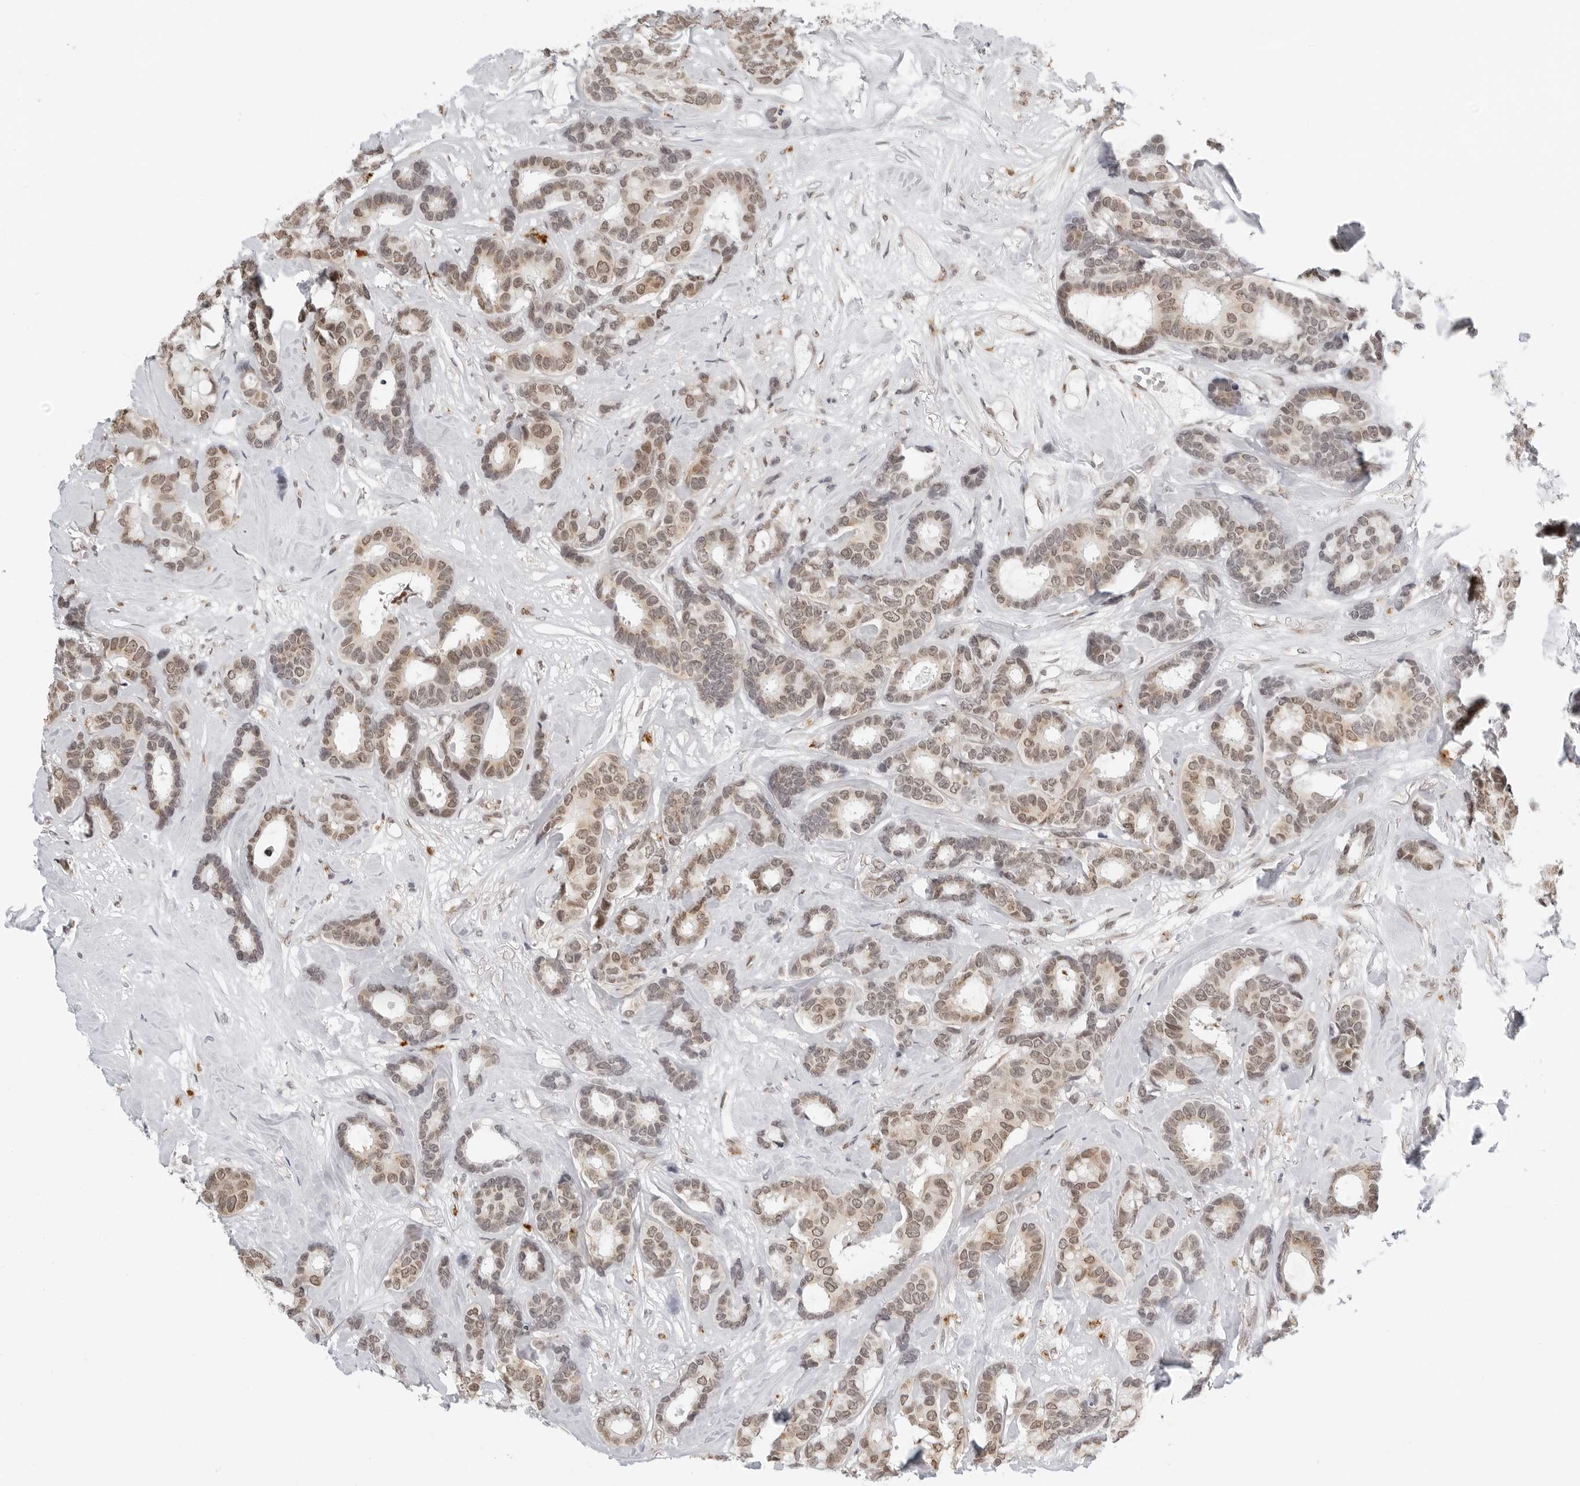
{"staining": {"intensity": "moderate", "quantity": ">75%", "location": "nuclear"}, "tissue": "breast cancer", "cell_type": "Tumor cells", "image_type": "cancer", "snomed": [{"axis": "morphology", "description": "Duct carcinoma"}, {"axis": "topography", "description": "Breast"}], "caption": "A high-resolution image shows IHC staining of breast invasive ductal carcinoma, which reveals moderate nuclear positivity in about >75% of tumor cells. The staining was performed using DAB (3,3'-diaminobenzidine), with brown indicating positive protein expression. Nuclei are stained blue with hematoxylin.", "gene": "TOX4", "patient": {"sex": "female", "age": 87}}